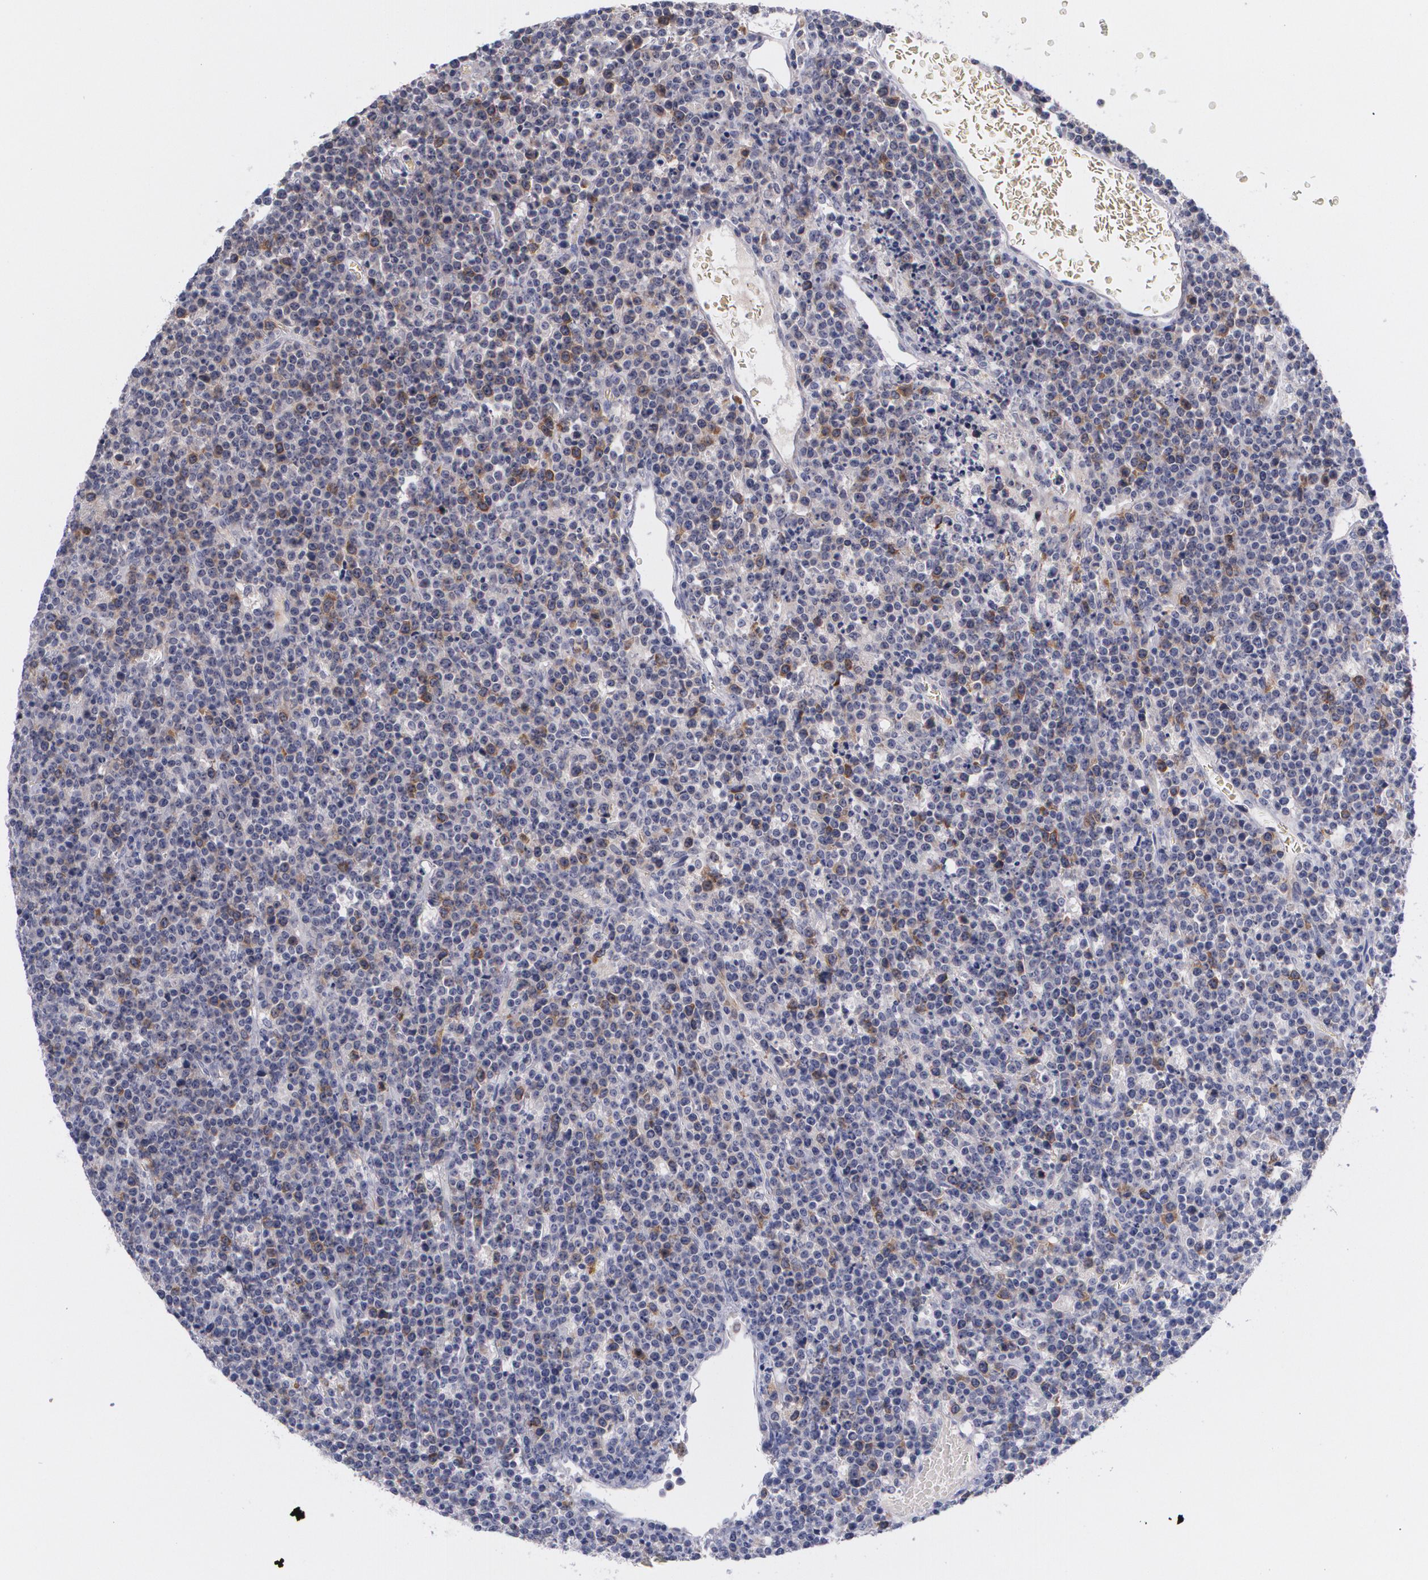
{"staining": {"intensity": "moderate", "quantity": "<25%", "location": "cytoplasmic/membranous"}, "tissue": "lymphoma", "cell_type": "Tumor cells", "image_type": "cancer", "snomed": [{"axis": "morphology", "description": "Malignant lymphoma, non-Hodgkin's type, High grade"}, {"axis": "topography", "description": "Ovary"}], "caption": "High-magnification brightfield microscopy of lymphoma stained with DAB (3,3'-diaminobenzidine) (brown) and counterstained with hematoxylin (blue). tumor cells exhibit moderate cytoplasmic/membranous staining is seen in approximately<25% of cells.", "gene": "HMMR", "patient": {"sex": "female", "age": 56}}